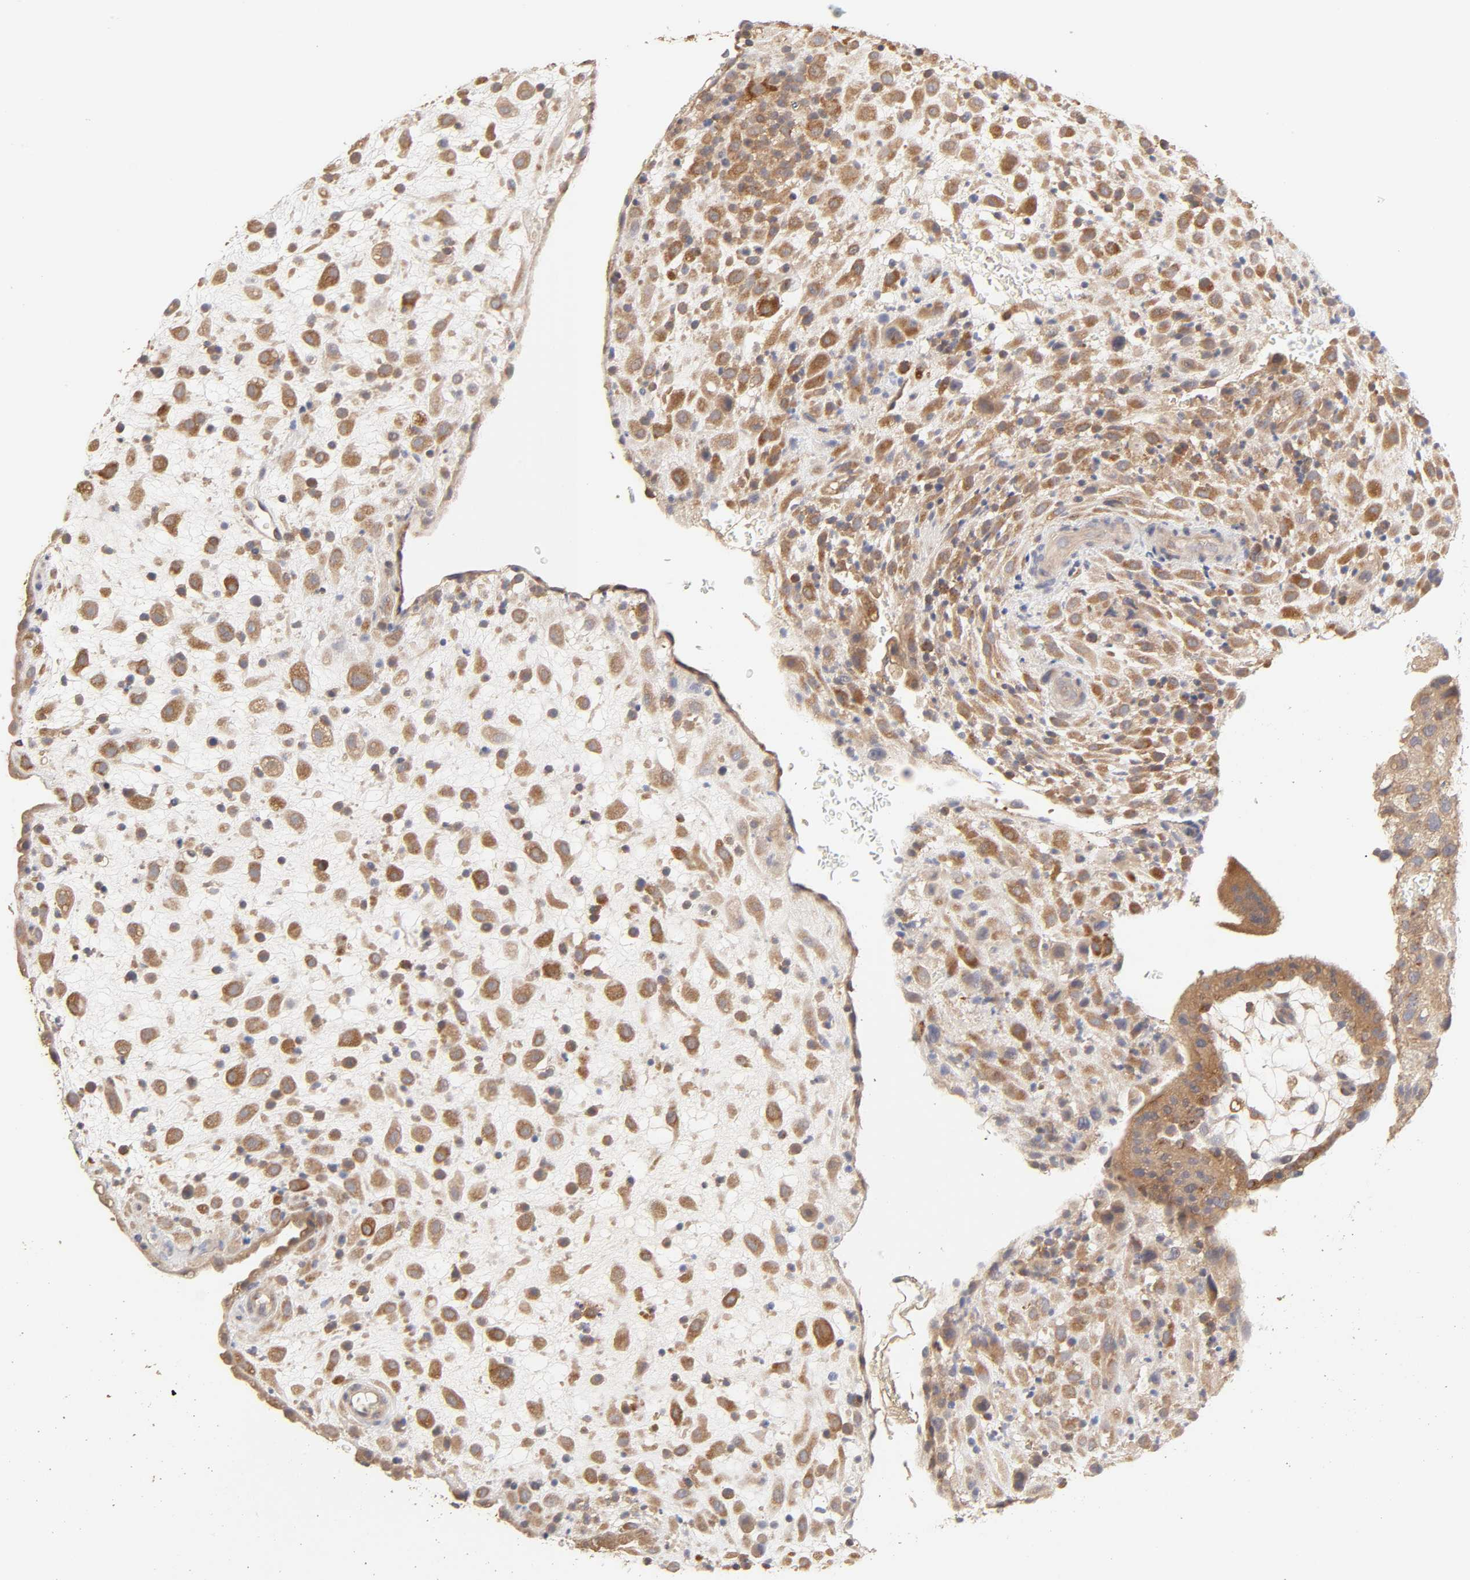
{"staining": {"intensity": "moderate", "quantity": ">75%", "location": "cytoplasmic/membranous"}, "tissue": "placenta", "cell_type": "Decidual cells", "image_type": "normal", "snomed": [{"axis": "morphology", "description": "Normal tissue, NOS"}, {"axis": "topography", "description": "Placenta"}], "caption": "This image exhibits IHC staining of normal placenta, with medium moderate cytoplasmic/membranous staining in approximately >75% of decidual cells.", "gene": "AP1G2", "patient": {"sex": "female", "age": 35}}